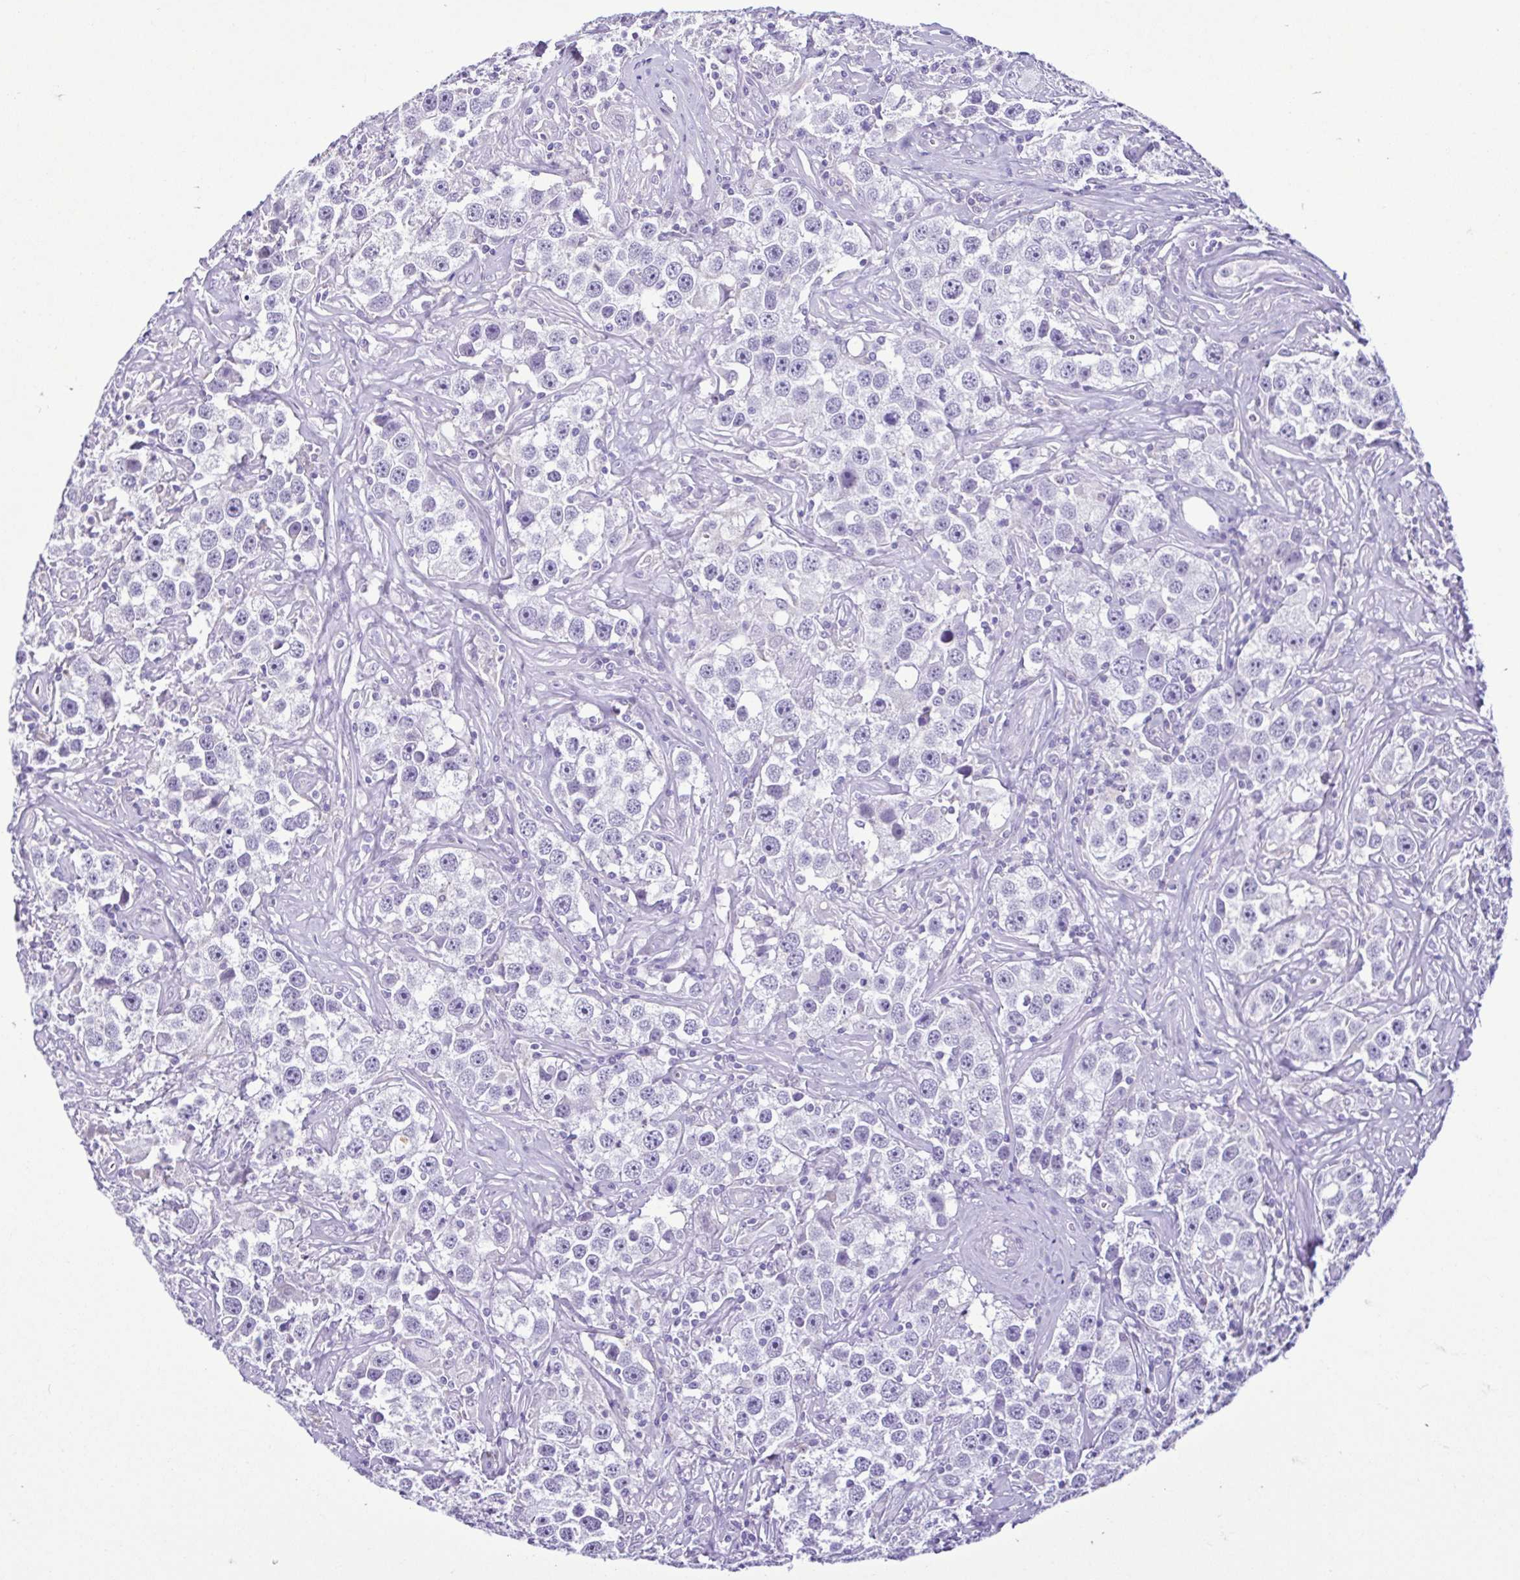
{"staining": {"intensity": "negative", "quantity": "none", "location": "none"}, "tissue": "testis cancer", "cell_type": "Tumor cells", "image_type": "cancer", "snomed": [{"axis": "morphology", "description": "Seminoma, NOS"}, {"axis": "topography", "description": "Testis"}], "caption": "Immunohistochemical staining of human testis cancer shows no significant staining in tumor cells.", "gene": "CBY2", "patient": {"sex": "male", "age": 49}}